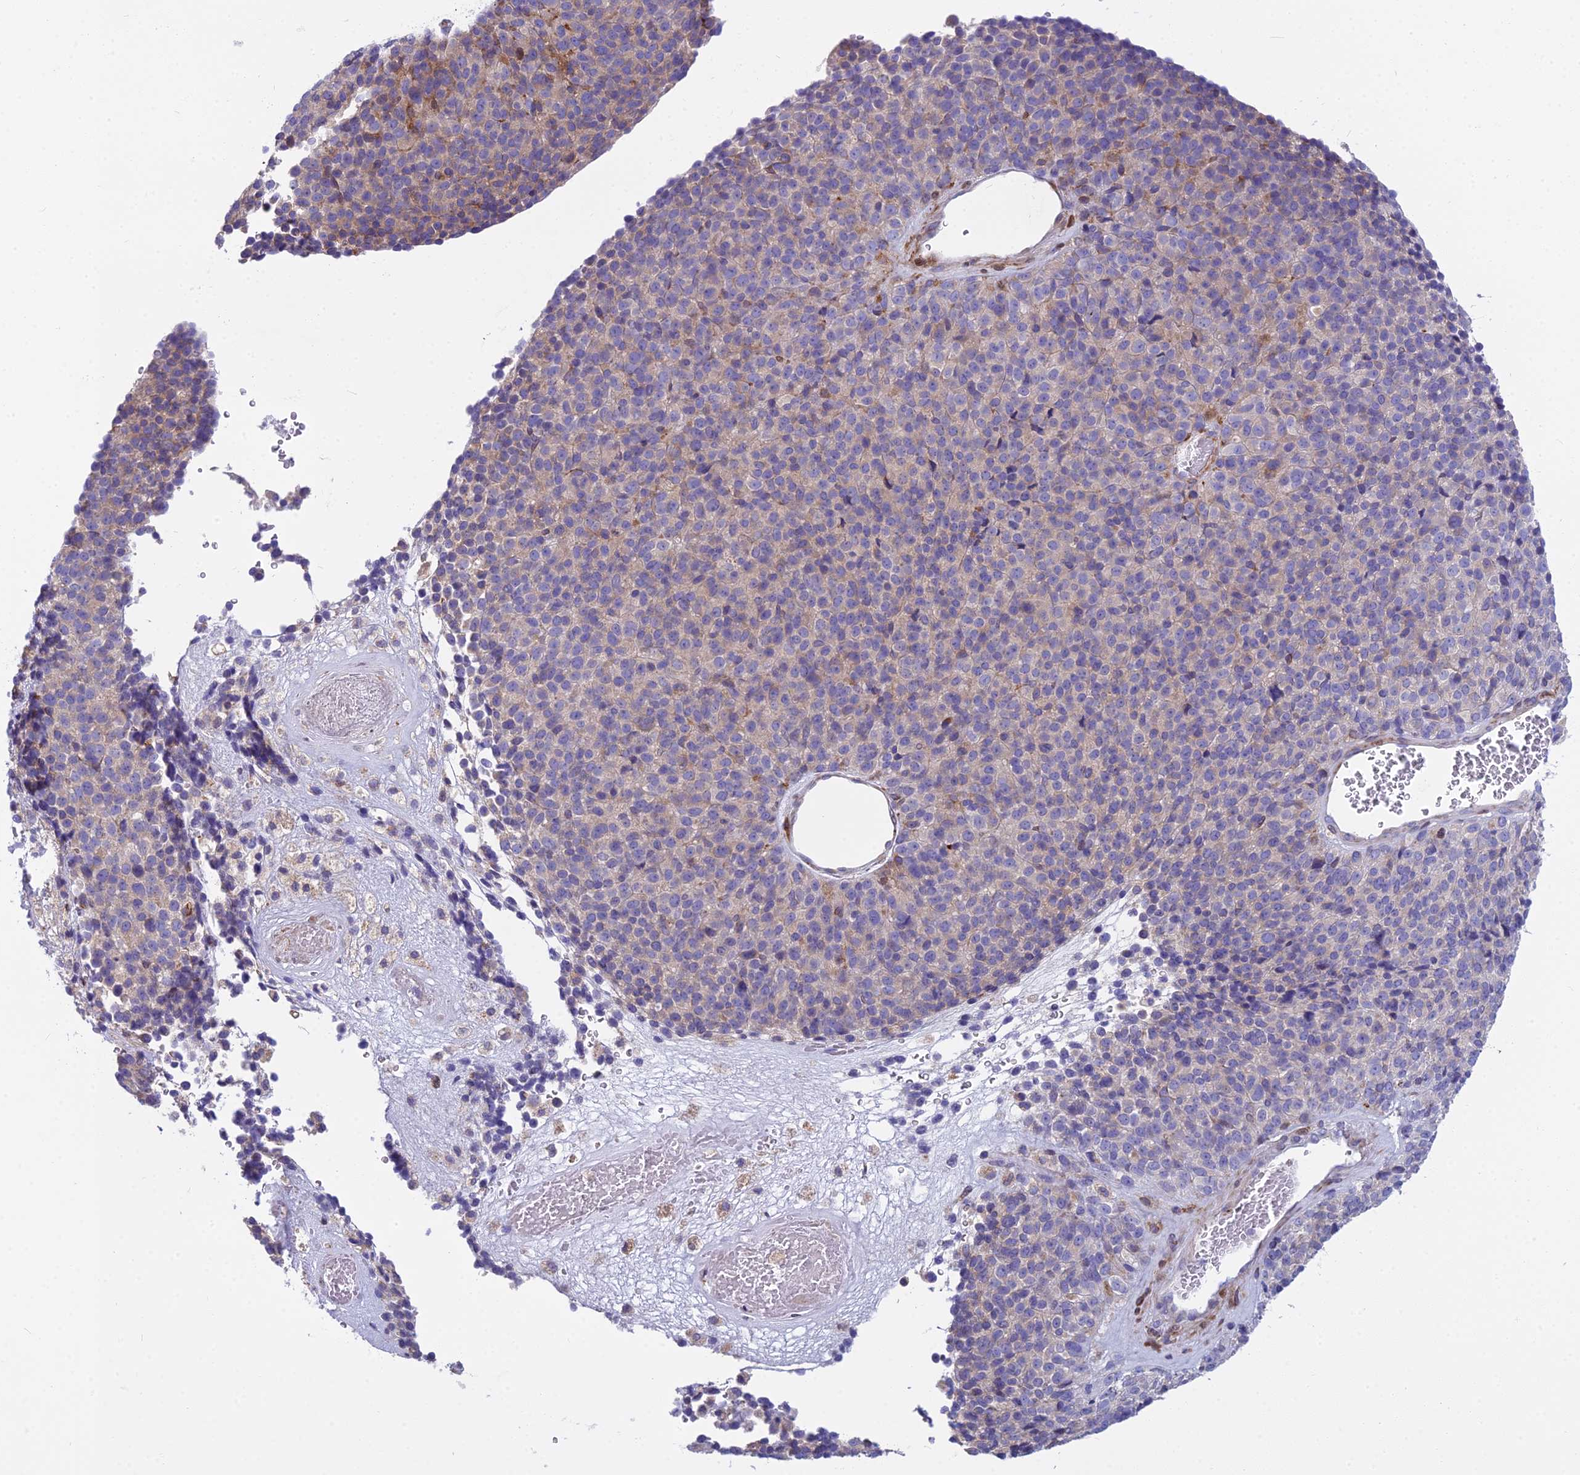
{"staining": {"intensity": "negative", "quantity": "none", "location": "none"}, "tissue": "melanoma", "cell_type": "Tumor cells", "image_type": "cancer", "snomed": [{"axis": "morphology", "description": "Malignant melanoma, Metastatic site"}, {"axis": "topography", "description": "Brain"}], "caption": "Malignant melanoma (metastatic site) stained for a protein using immunohistochemistry exhibits no positivity tumor cells.", "gene": "PCDHB14", "patient": {"sex": "female", "age": 56}}